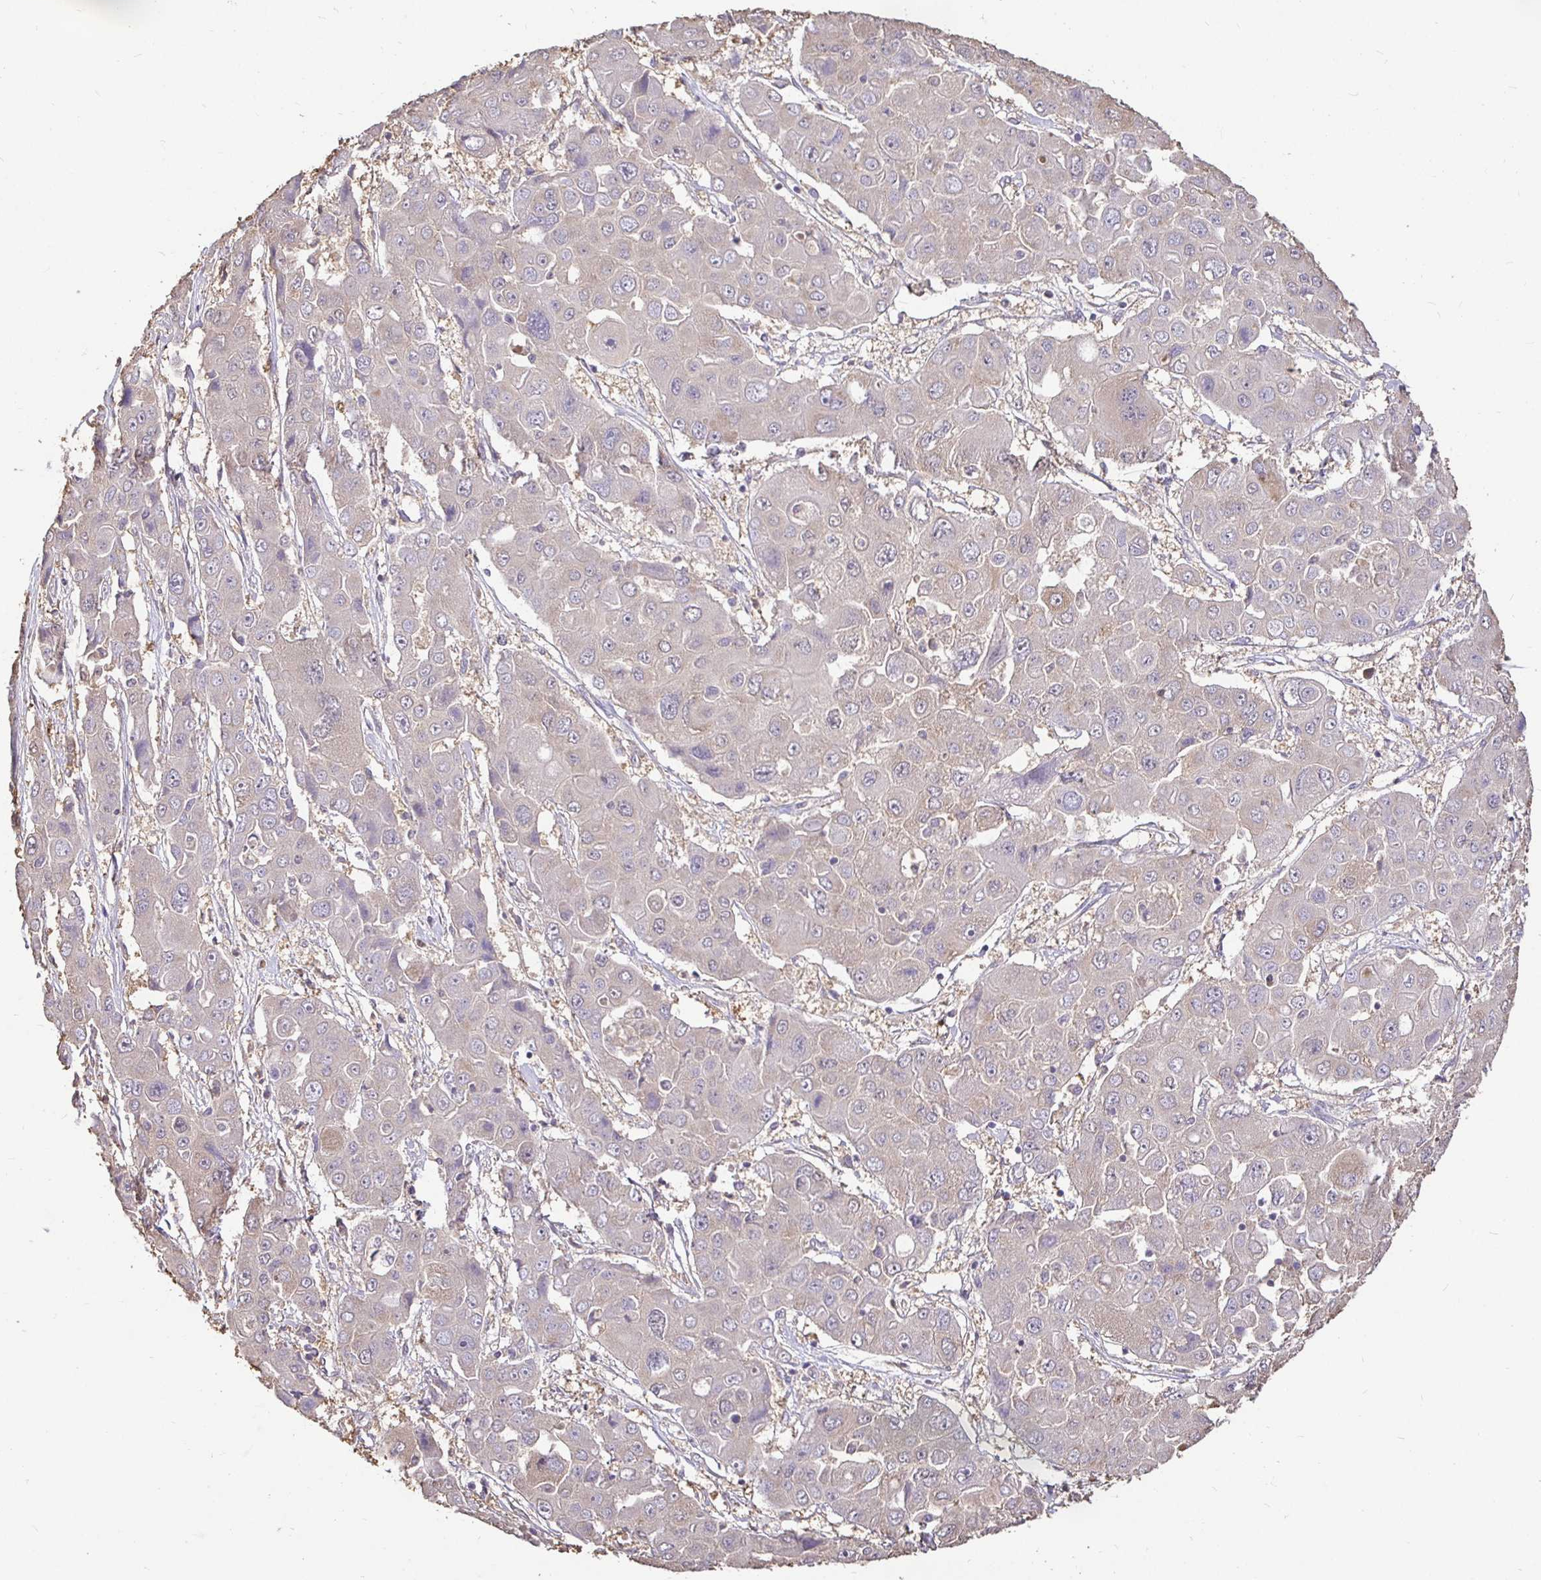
{"staining": {"intensity": "negative", "quantity": "none", "location": "none"}, "tissue": "liver cancer", "cell_type": "Tumor cells", "image_type": "cancer", "snomed": [{"axis": "morphology", "description": "Cholangiocarcinoma"}, {"axis": "topography", "description": "Liver"}], "caption": "IHC of human liver cholangiocarcinoma displays no staining in tumor cells.", "gene": "MAPK8IP3", "patient": {"sex": "male", "age": 67}}